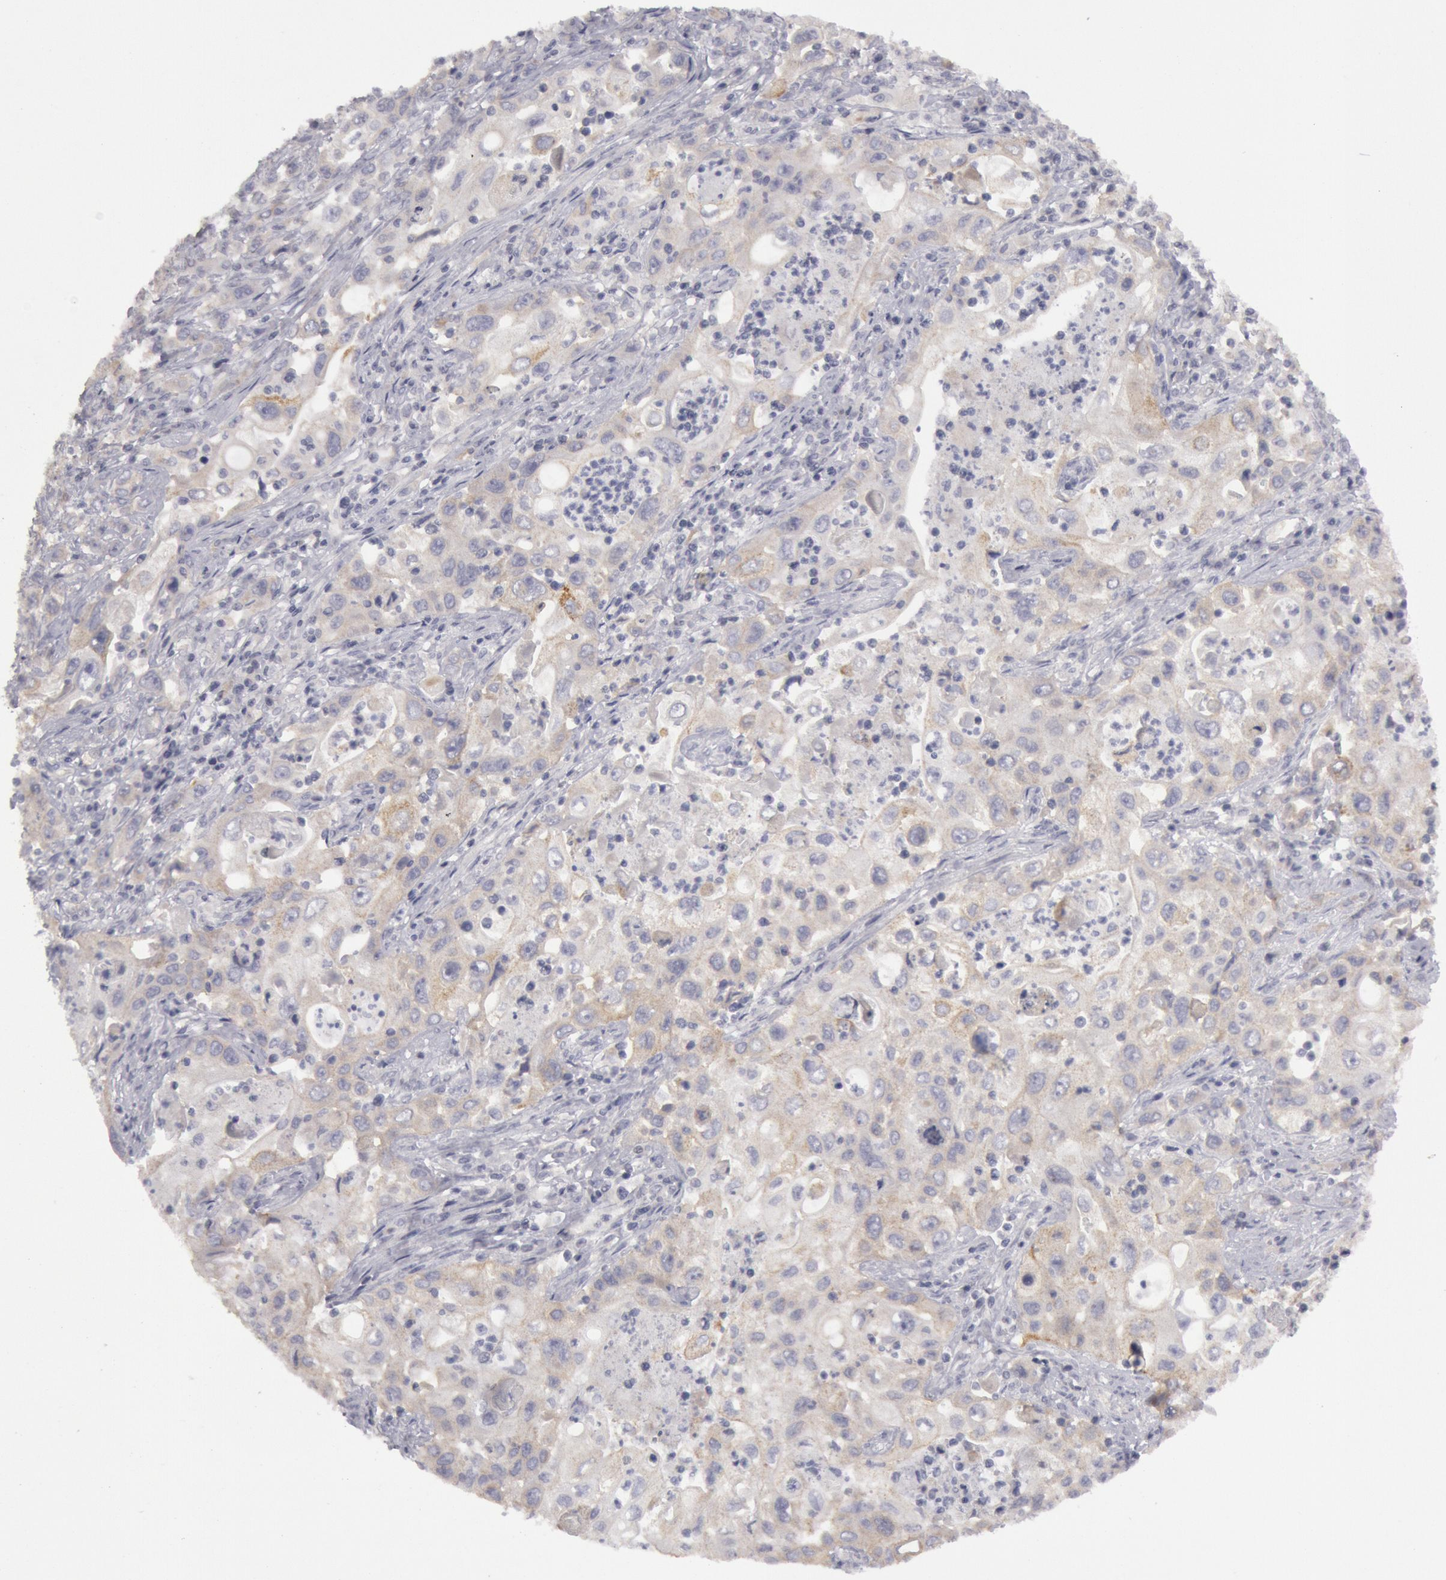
{"staining": {"intensity": "weak", "quantity": "<25%", "location": "cytoplasmic/membranous"}, "tissue": "pancreatic cancer", "cell_type": "Tumor cells", "image_type": "cancer", "snomed": [{"axis": "morphology", "description": "Adenocarcinoma, NOS"}, {"axis": "topography", "description": "Pancreas"}], "caption": "This is a micrograph of immunohistochemistry (IHC) staining of pancreatic adenocarcinoma, which shows no expression in tumor cells. (Brightfield microscopy of DAB immunohistochemistry at high magnification).", "gene": "JOSD1", "patient": {"sex": "male", "age": 70}}